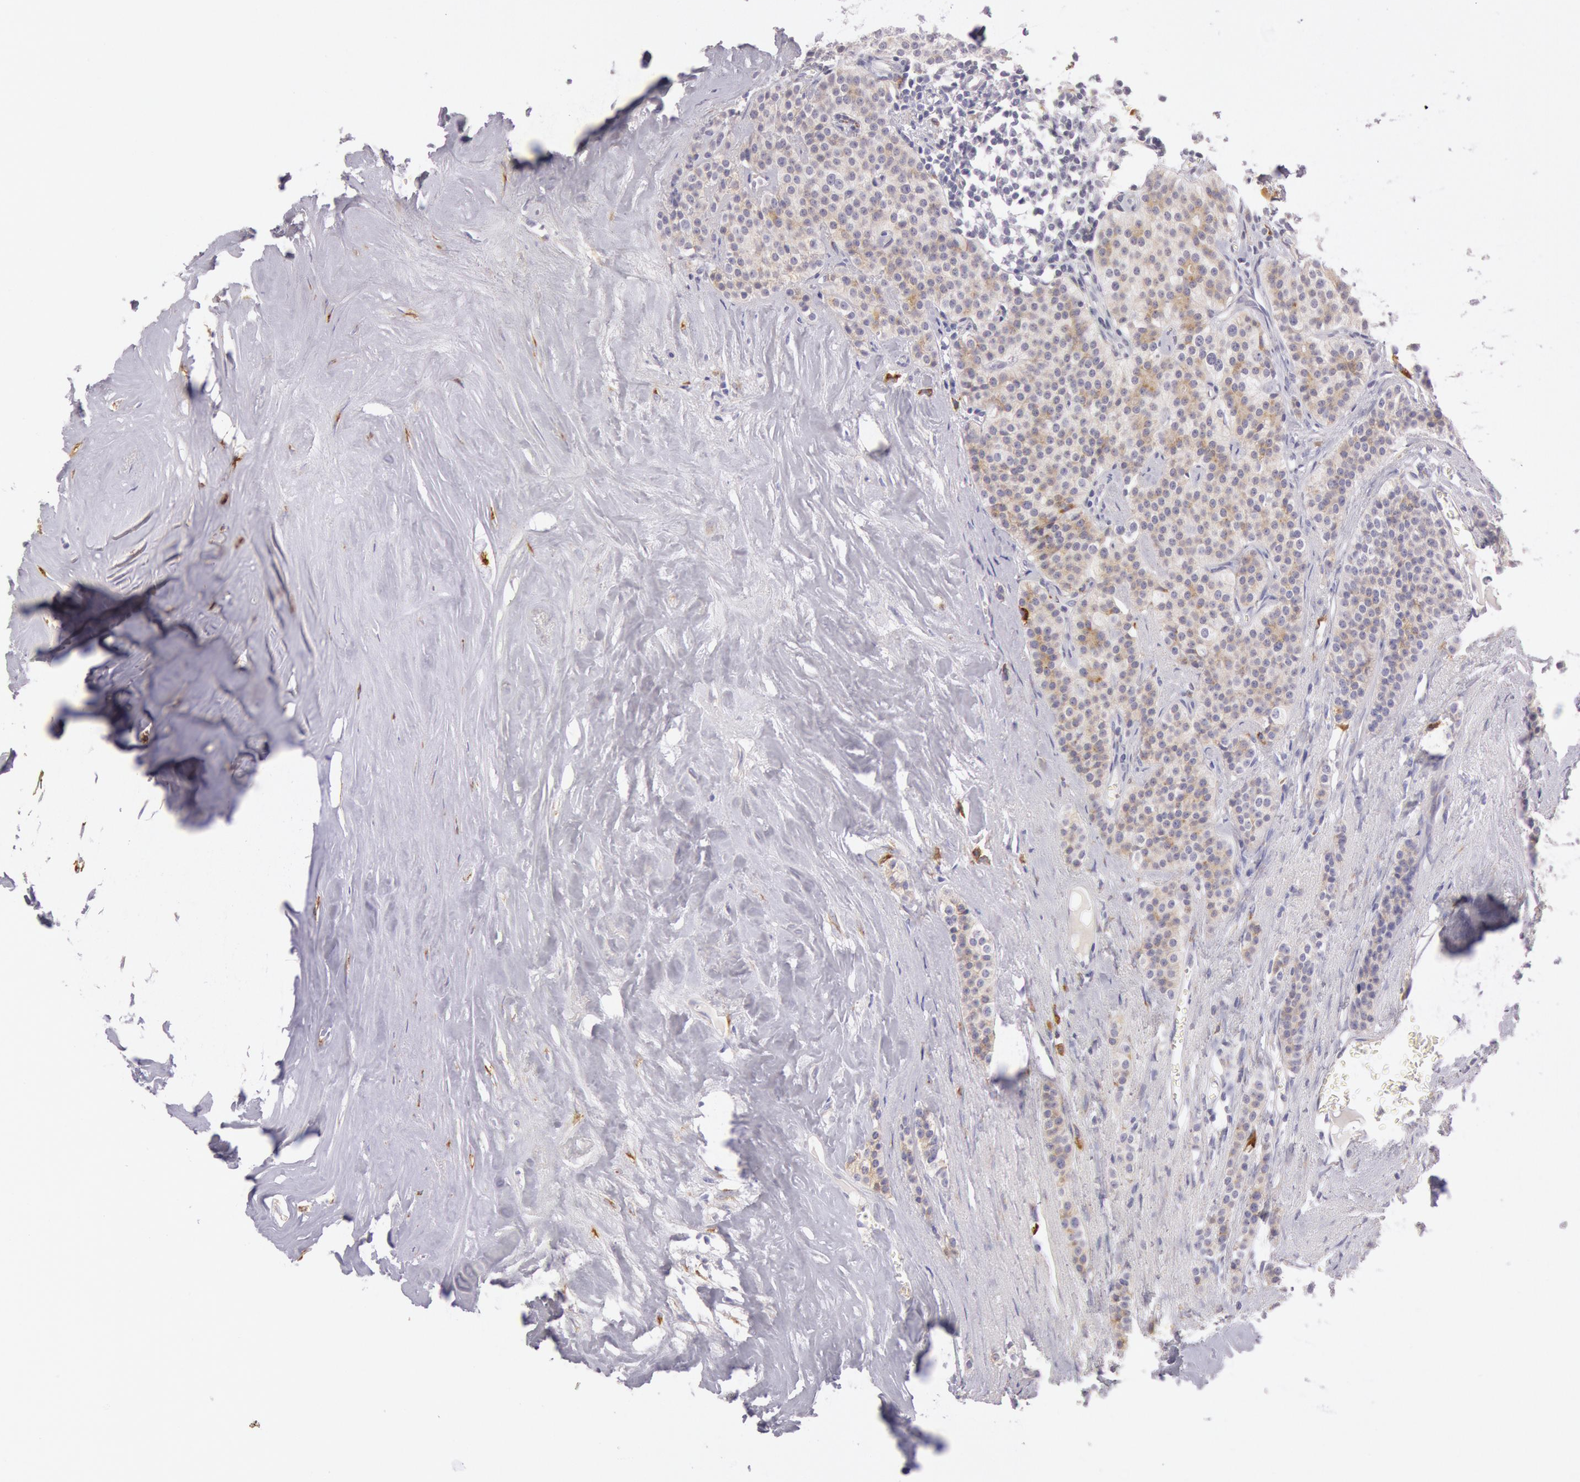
{"staining": {"intensity": "weak", "quantity": ">75%", "location": "cytoplasmic/membranous"}, "tissue": "carcinoid", "cell_type": "Tumor cells", "image_type": "cancer", "snomed": [{"axis": "morphology", "description": "Carcinoid, malignant, NOS"}, {"axis": "topography", "description": "Small intestine"}], "caption": "Weak cytoplasmic/membranous positivity is identified in about >75% of tumor cells in carcinoid.", "gene": "CIDEB", "patient": {"sex": "male", "age": 63}}